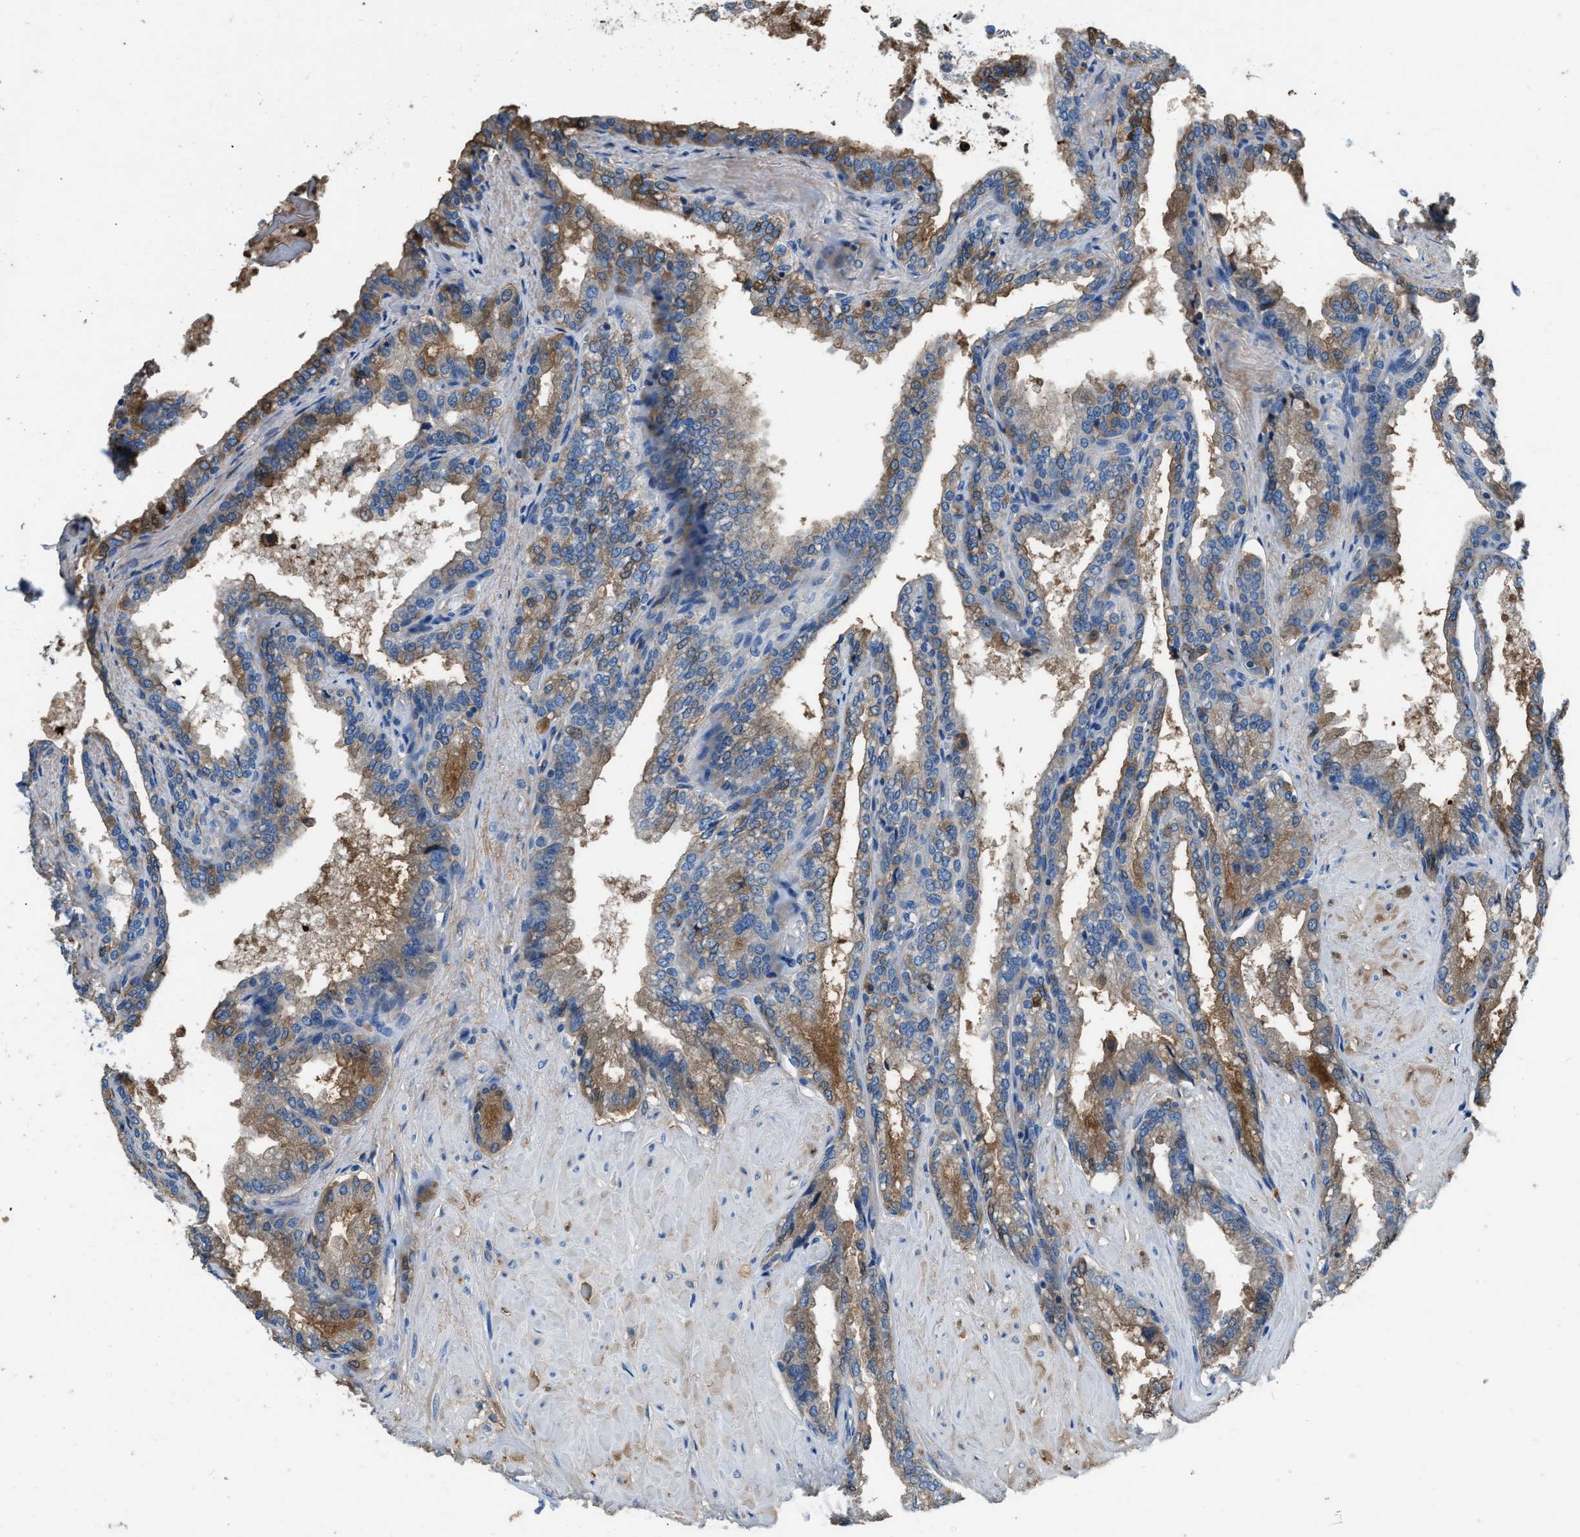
{"staining": {"intensity": "moderate", "quantity": "25%-75%", "location": "cytoplasmic/membranous"}, "tissue": "seminal vesicle", "cell_type": "Glandular cells", "image_type": "normal", "snomed": [{"axis": "morphology", "description": "Normal tissue, NOS"}, {"axis": "topography", "description": "Seminal veicle"}], "caption": "The micrograph exhibits immunohistochemical staining of benign seminal vesicle. There is moderate cytoplasmic/membranous expression is seen in about 25%-75% of glandular cells. (IHC, brightfield microscopy, high magnification).", "gene": "STC1", "patient": {"sex": "male", "age": 46}}